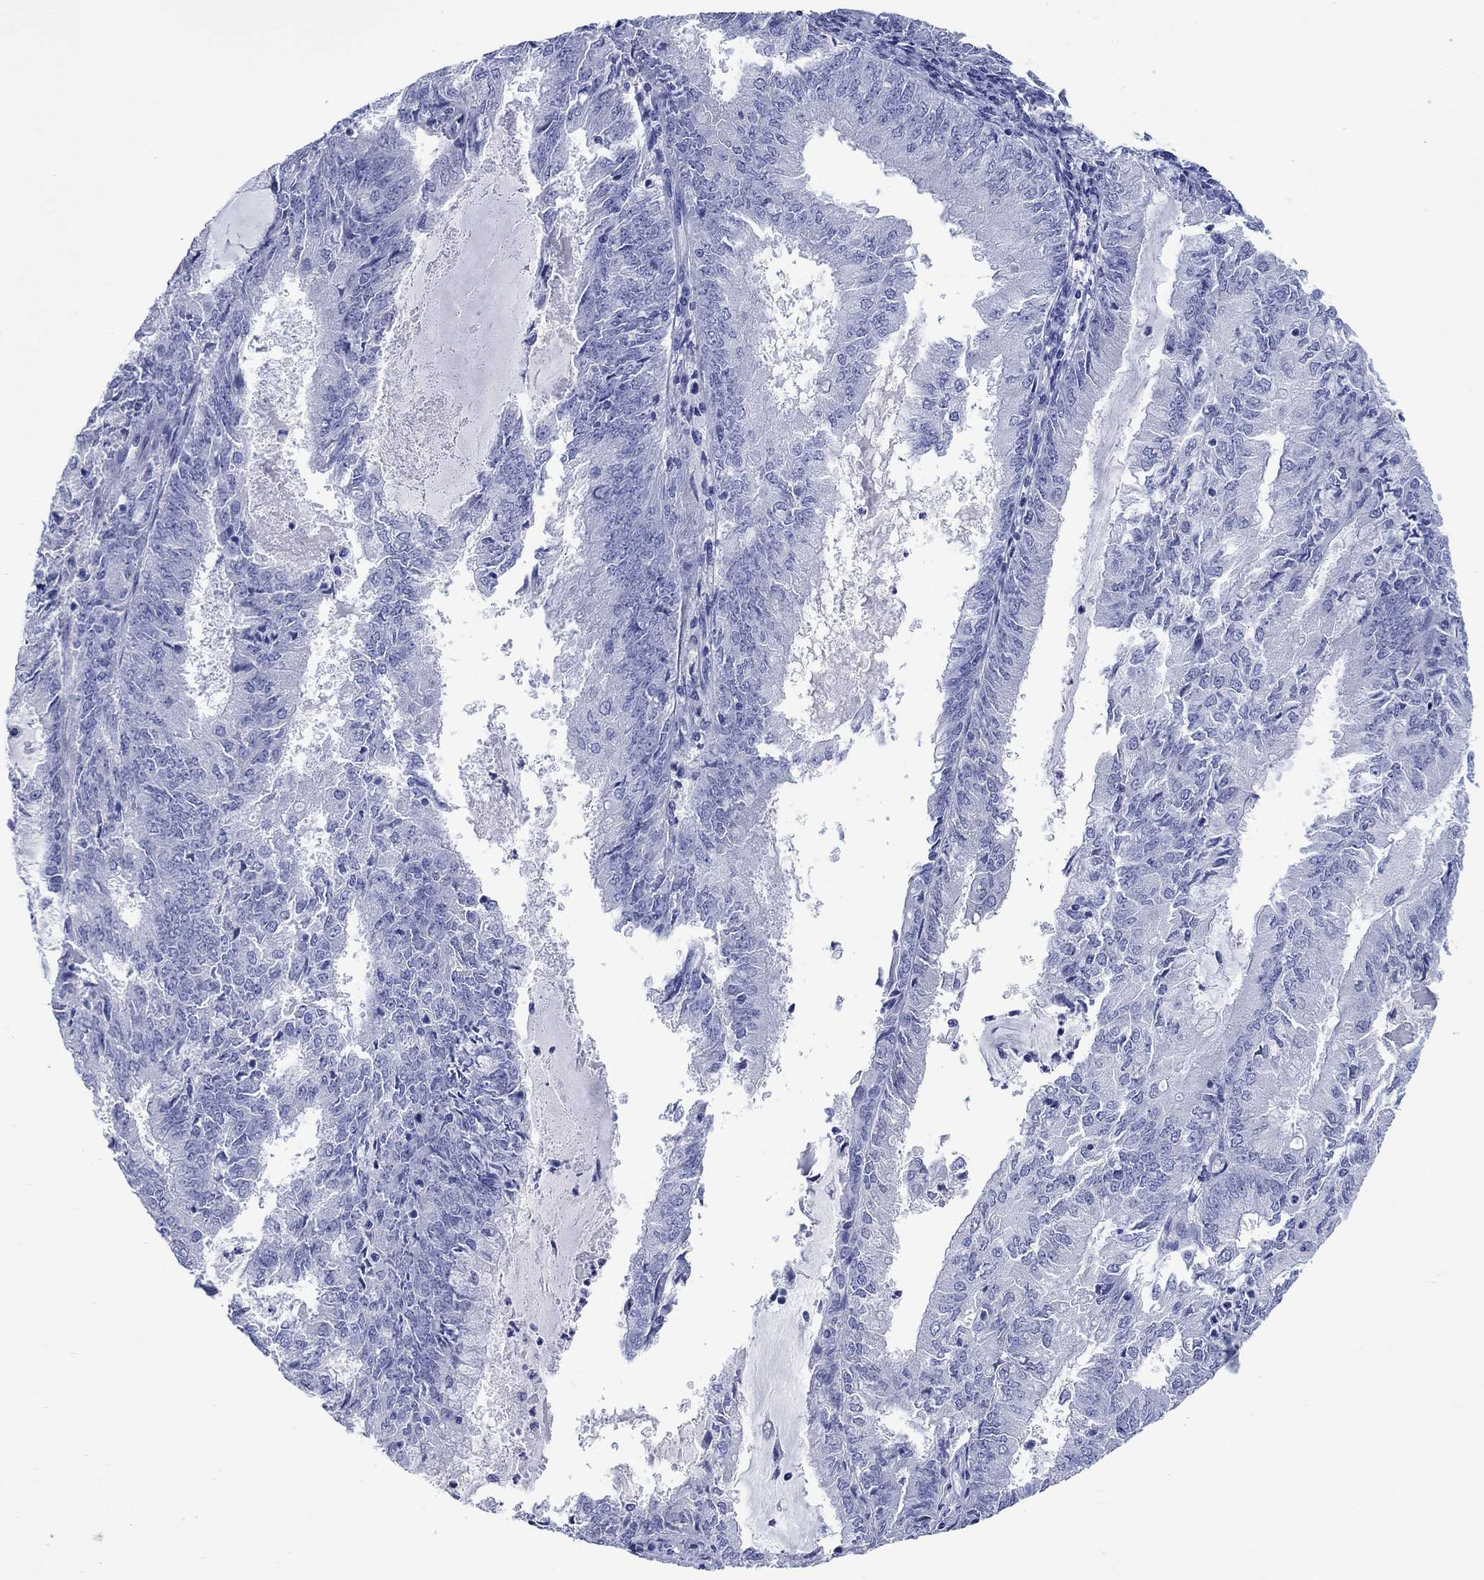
{"staining": {"intensity": "negative", "quantity": "none", "location": "none"}, "tissue": "endometrial cancer", "cell_type": "Tumor cells", "image_type": "cancer", "snomed": [{"axis": "morphology", "description": "Adenocarcinoma, NOS"}, {"axis": "topography", "description": "Endometrium"}], "caption": "Immunohistochemistry of endometrial cancer demonstrates no positivity in tumor cells.", "gene": "CACNG3", "patient": {"sex": "female", "age": 57}}